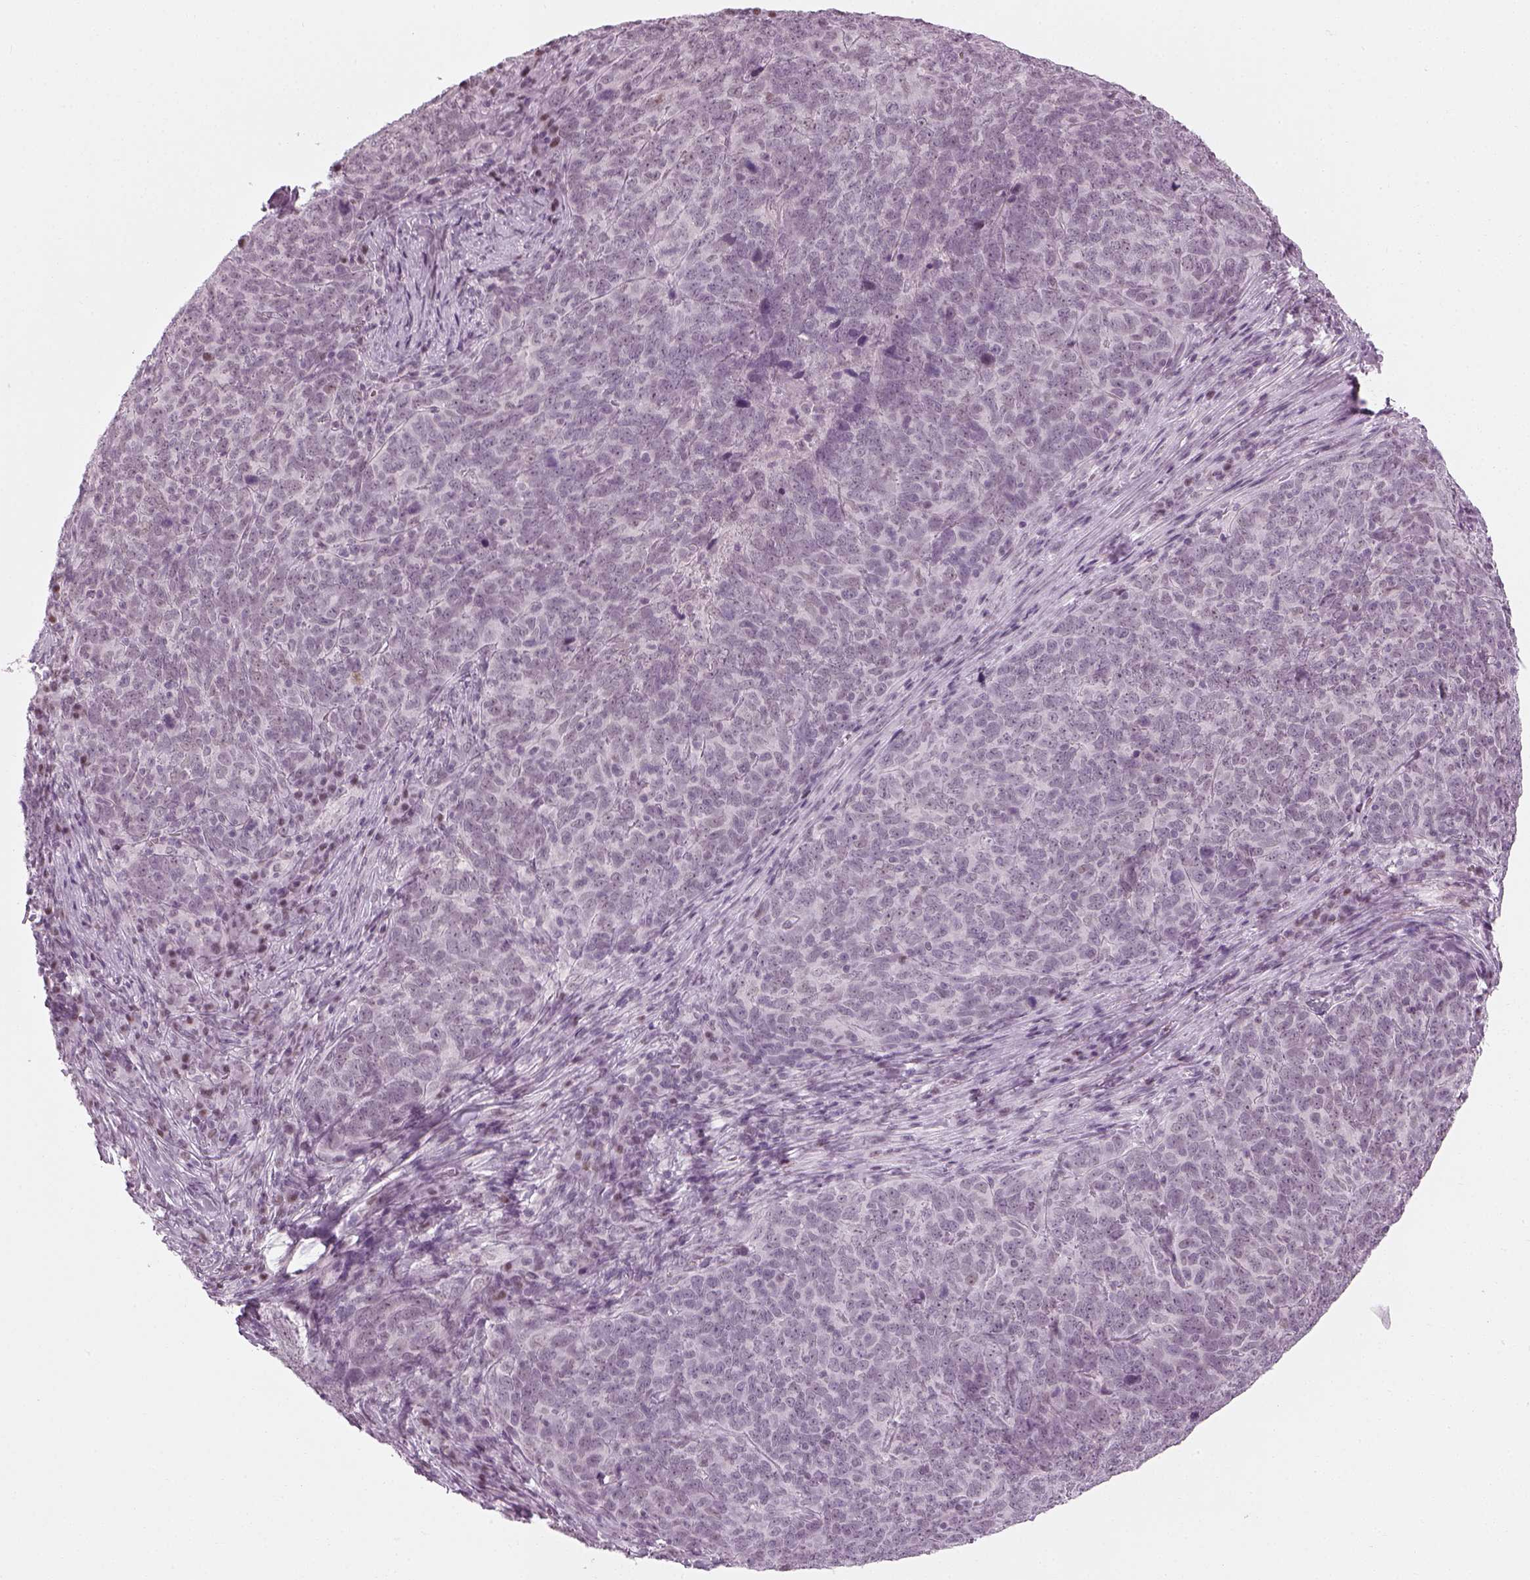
{"staining": {"intensity": "negative", "quantity": "none", "location": "none"}, "tissue": "skin cancer", "cell_type": "Tumor cells", "image_type": "cancer", "snomed": [{"axis": "morphology", "description": "Squamous cell carcinoma, NOS"}, {"axis": "topography", "description": "Skin"}, {"axis": "topography", "description": "Anal"}], "caption": "Skin squamous cell carcinoma was stained to show a protein in brown. There is no significant positivity in tumor cells. (Stains: DAB (3,3'-diaminobenzidine) immunohistochemistry (IHC) with hematoxylin counter stain, Microscopy: brightfield microscopy at high magnification).", "gene": "KCNG2", "patient": {"sex": "female", "age": 51}}